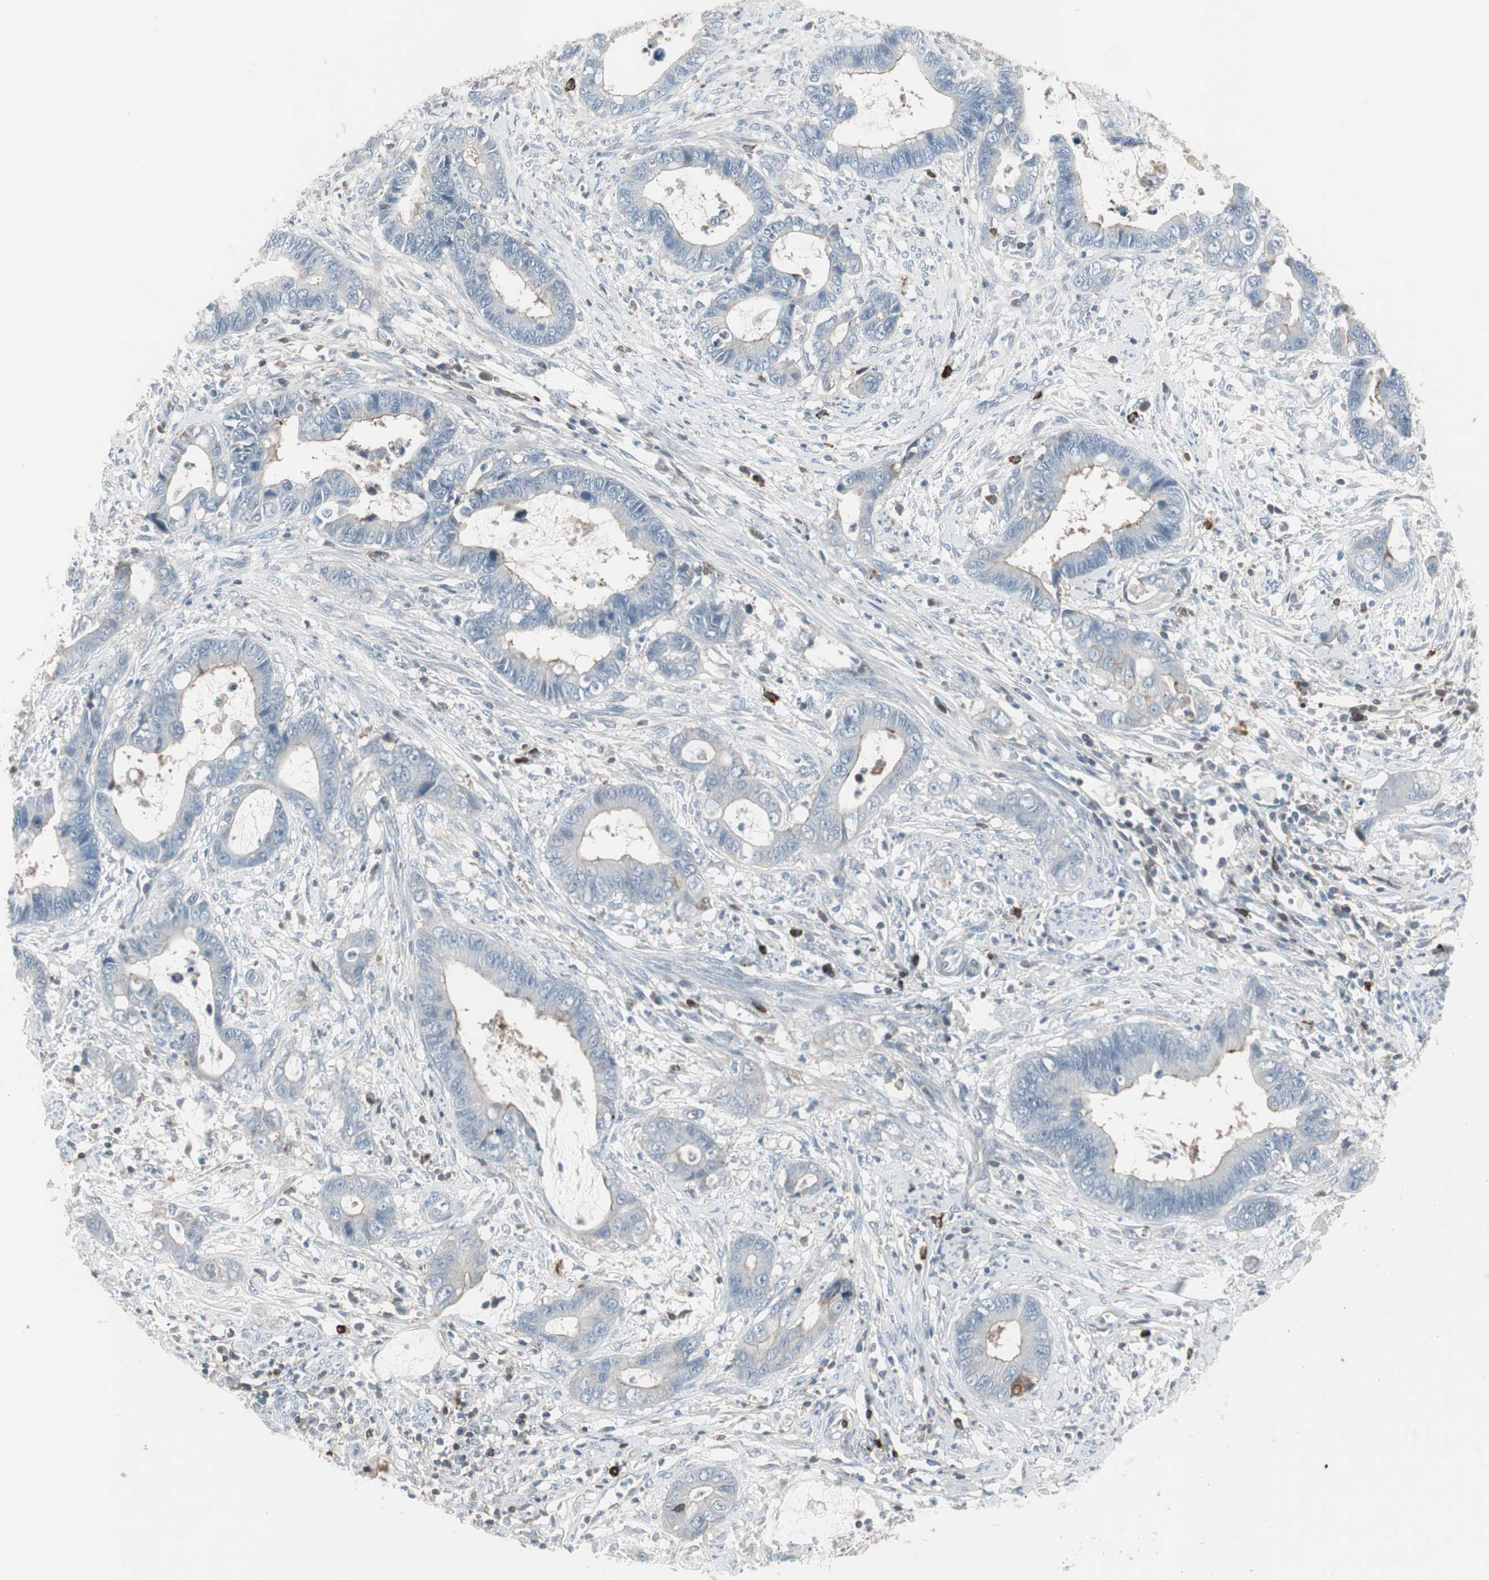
{"staining": {"intensity": "negative", "quantity": "none", "location": "none"}, "tissue": "cervical cancer", "cell_type": "Tumor cells", "image_type": "cancer", "snomed": [{"axis": "morphology", "description": "Adenocarcinoma, NOS"}, {"axis": "topography", "description": "Cervix"}], "caption": "Immunohistochemical staining of cervical cancer (adenocarcinoma) shows no significant staining in tumor cells.", "gene": "ZSCAN32", "patient": {"sex": "female", "age": 44}}